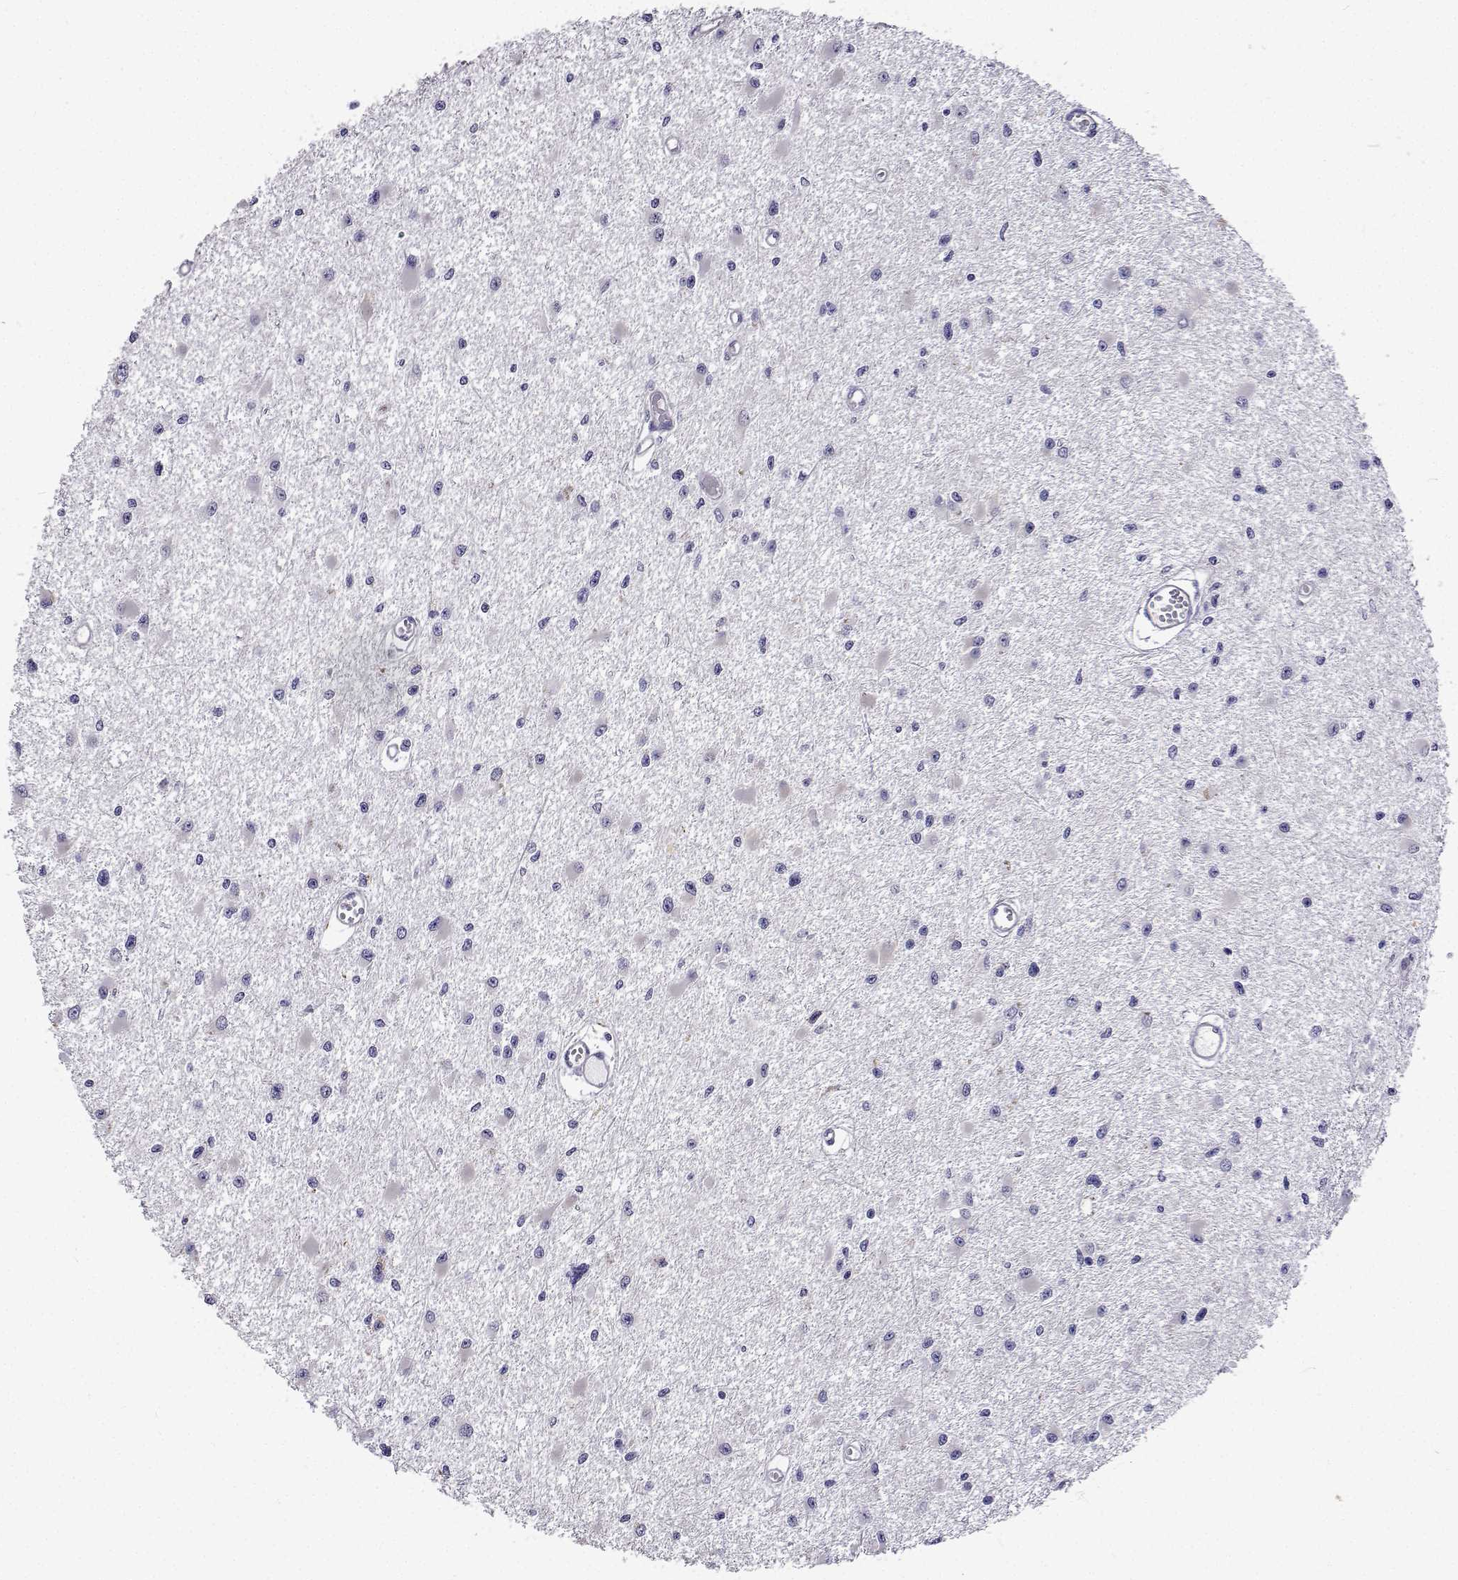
{"staining": {"intensity": "negative", "quantity": "none", "location": "none"}, "tissue": "glioma", "cell_type": "Tumor cells", "image_type": "cancer", "snomed": [{"axis": "morphology", "description": "Glioma, malignant, High grade"}, {"axis": "topography", "description": "Brain"}], "caption": "DAB immunohistochemical staining of high-grade glioma (malignant) reveals no significant expression in tumor cells.", "gene": "LHFPL7", "patient": {"sex": "male", "age": 54}}